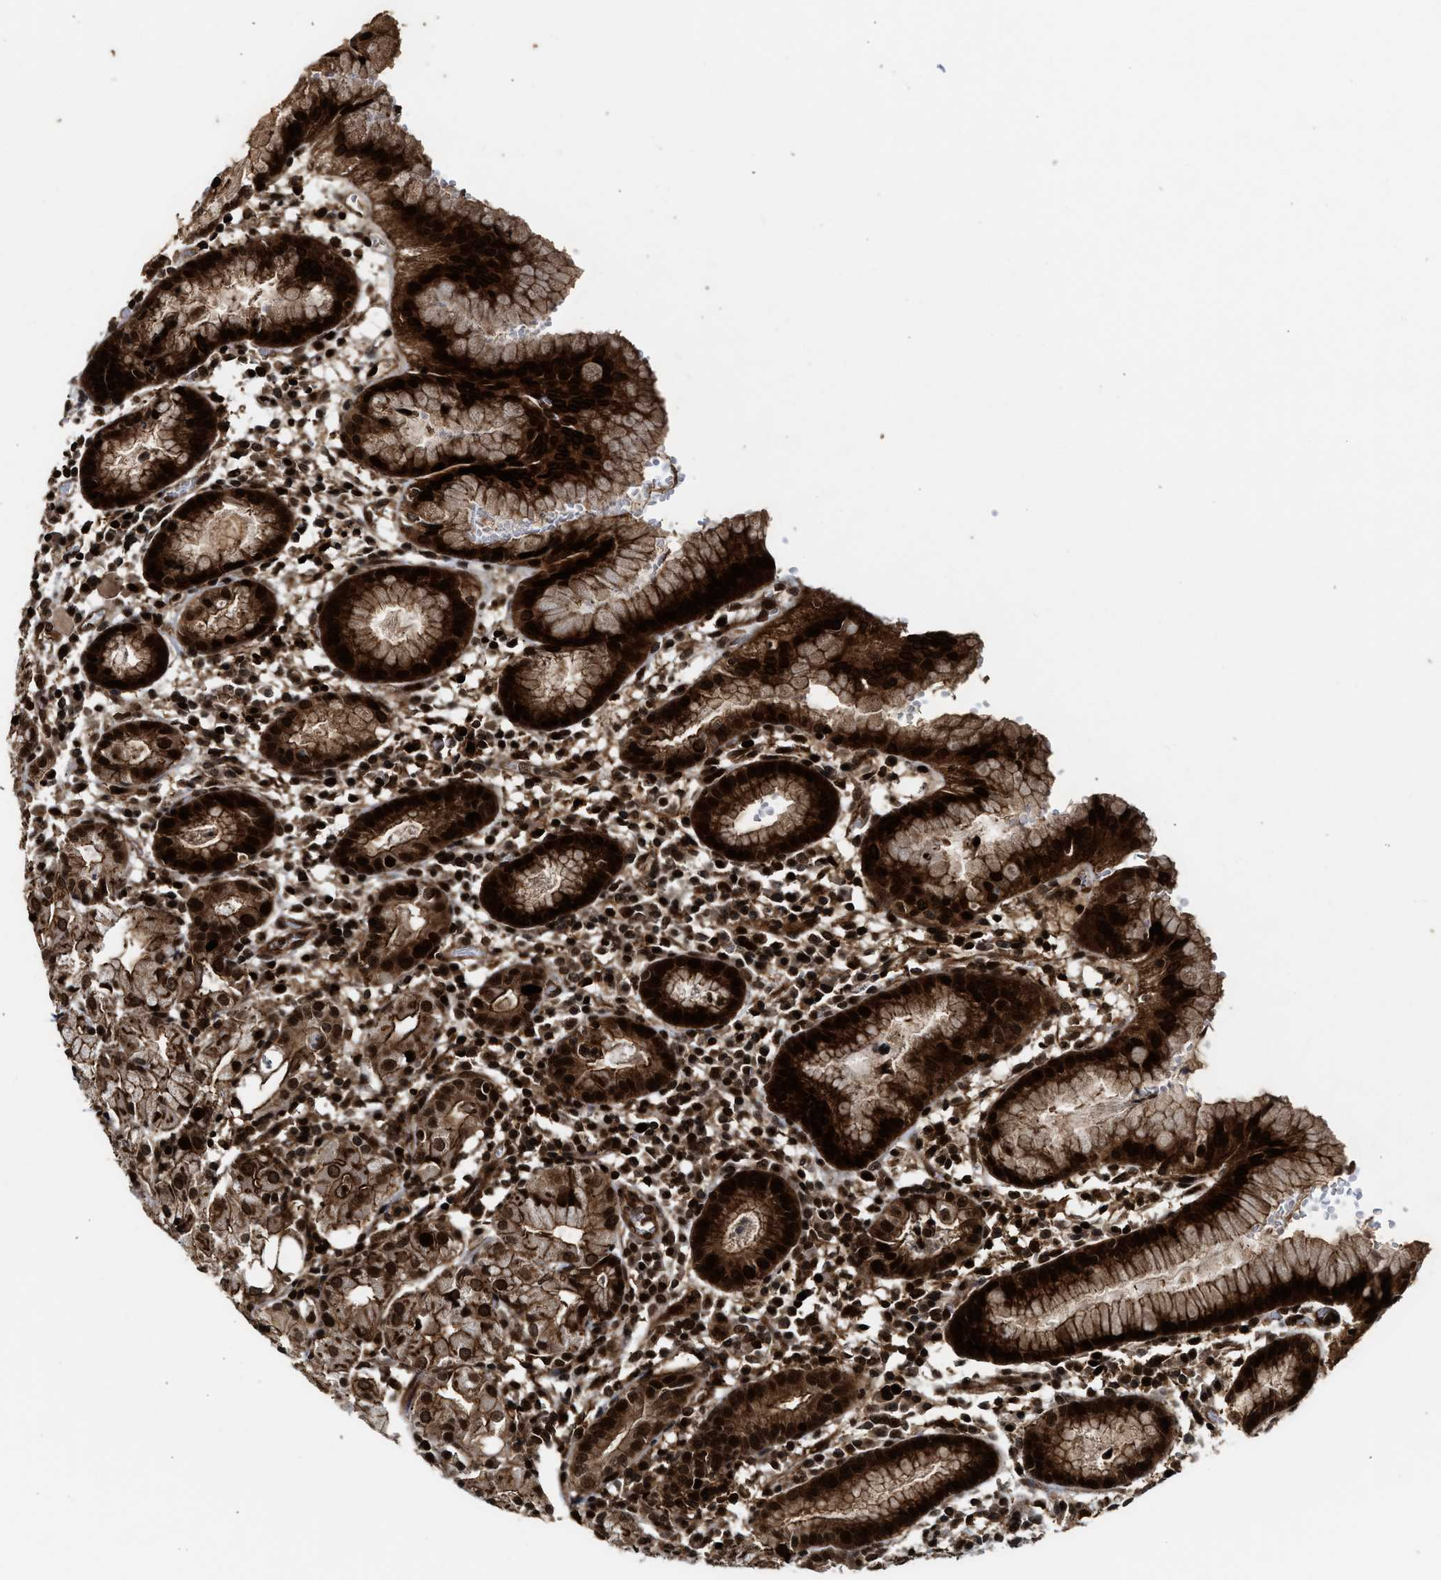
{"staining": {"intensity": "strong", "quantity": ">75%", "location": "cytoplasmic/membranous,nuclear"}, "tissue": "stomach", "cell_type": "Glandular cells", "image_type": "normal", "snomed": [{"axis": "morphology", "description": "Normal tissue, NOS"}, {"axis": "topography", "description": "Stomach"}, {"axis": "topography", "description": "Stomach, lower"}], "caption": "Protein expression analysis of unremarkable stomach reveals strong cytoplasmic/membranous,nuclear positivity in approximately >75% of glandular cells.", "gene": "MDM2", "patient": {"sex": "female", "age": 75}}